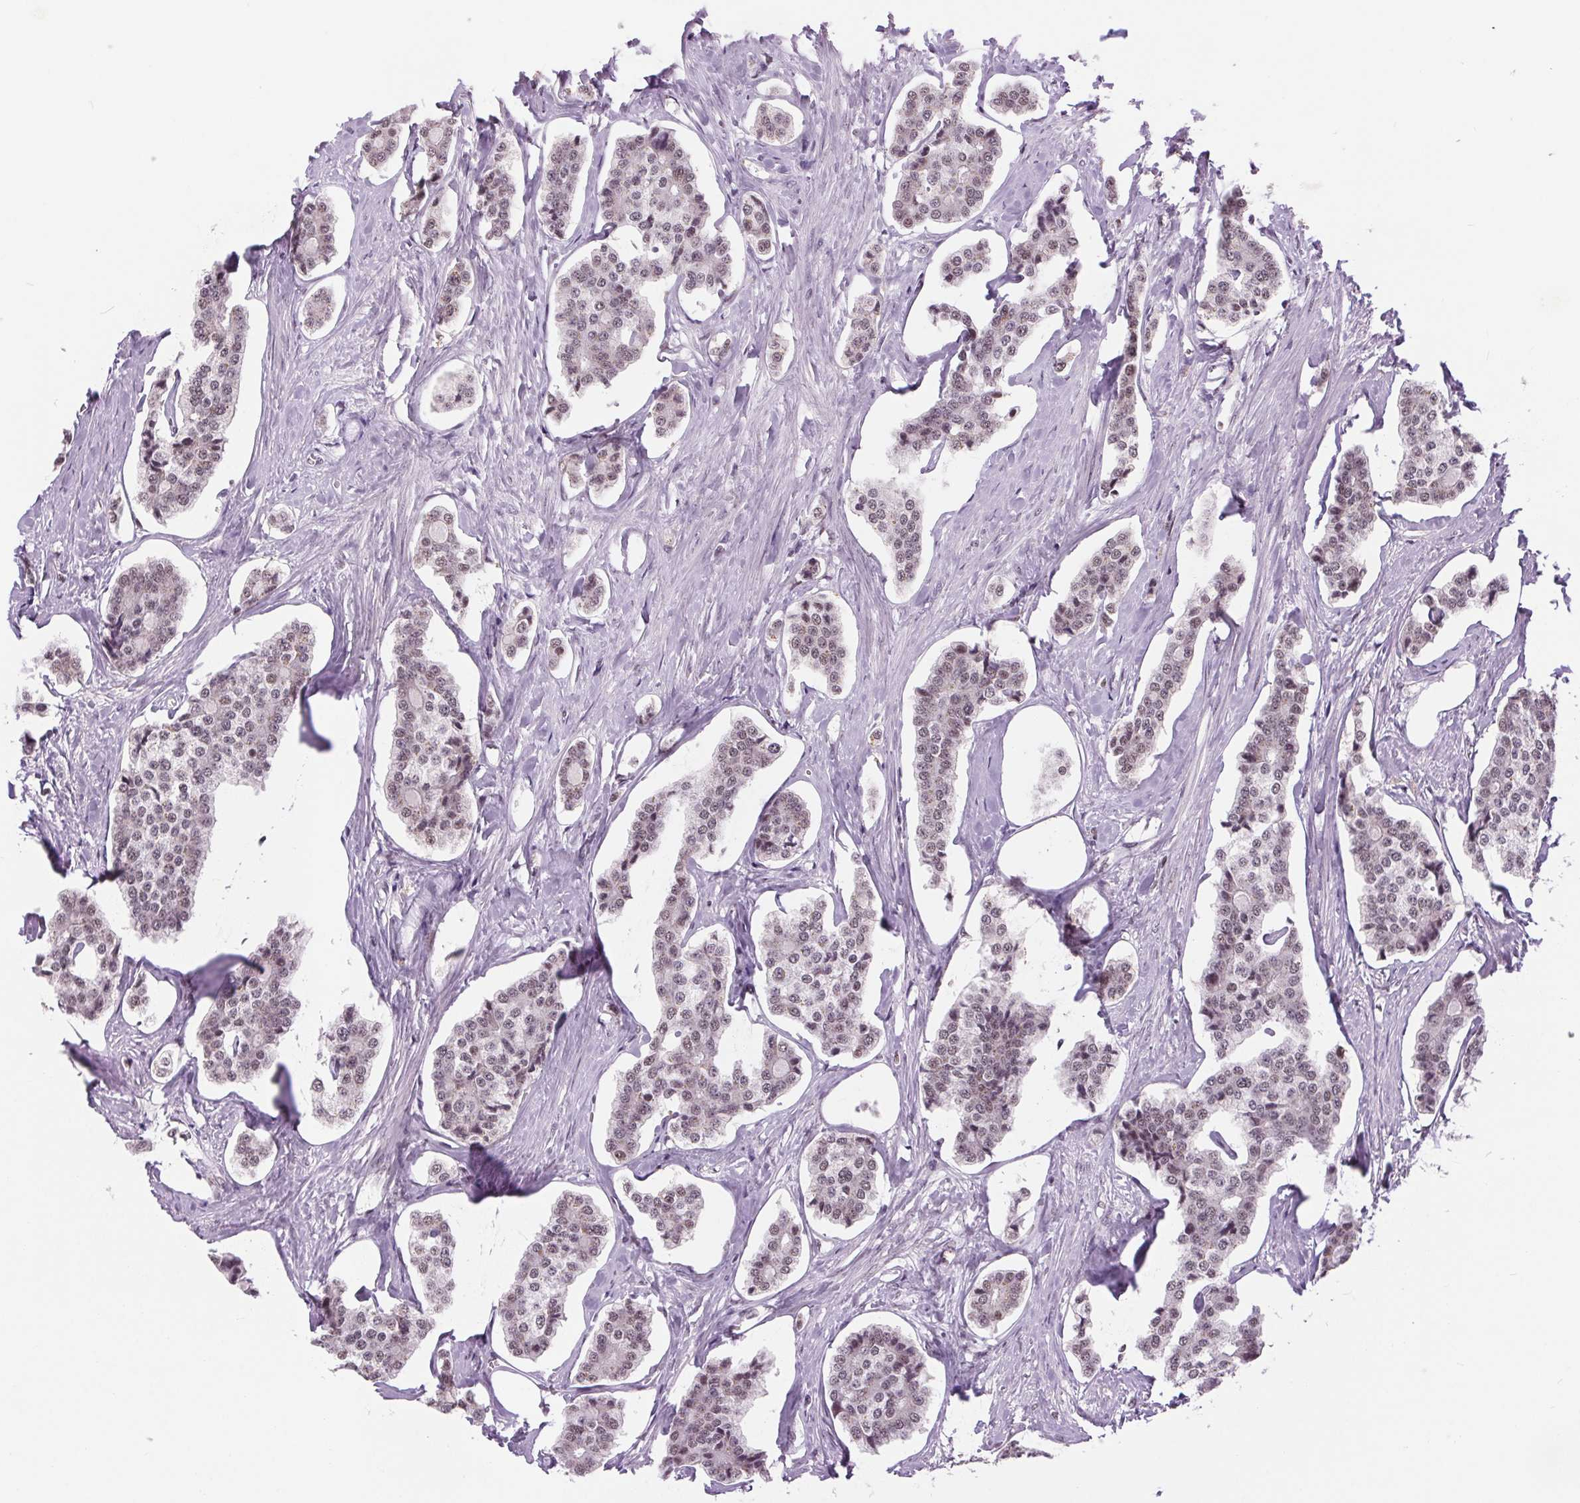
{"staining": {"intensity": "weak", "quantity": "25%-75%", "location": "nuclear"}, "tissue": "carcinoid", "cell_type": "Tumor cells", "image_type": "cancer", "snomed": [{"axis": "morphology", "description": "Carcinoid, malignant, NOS"}, {"axis": "topography", "description": "Small intestine"}], "caption": "Protein staining demonstrates weak nuclear positivity in about 25%-75% of tumor cells in carcinoid.", "gene": "CD2BP2", "patient": {"sex": "female", "age": 65}}